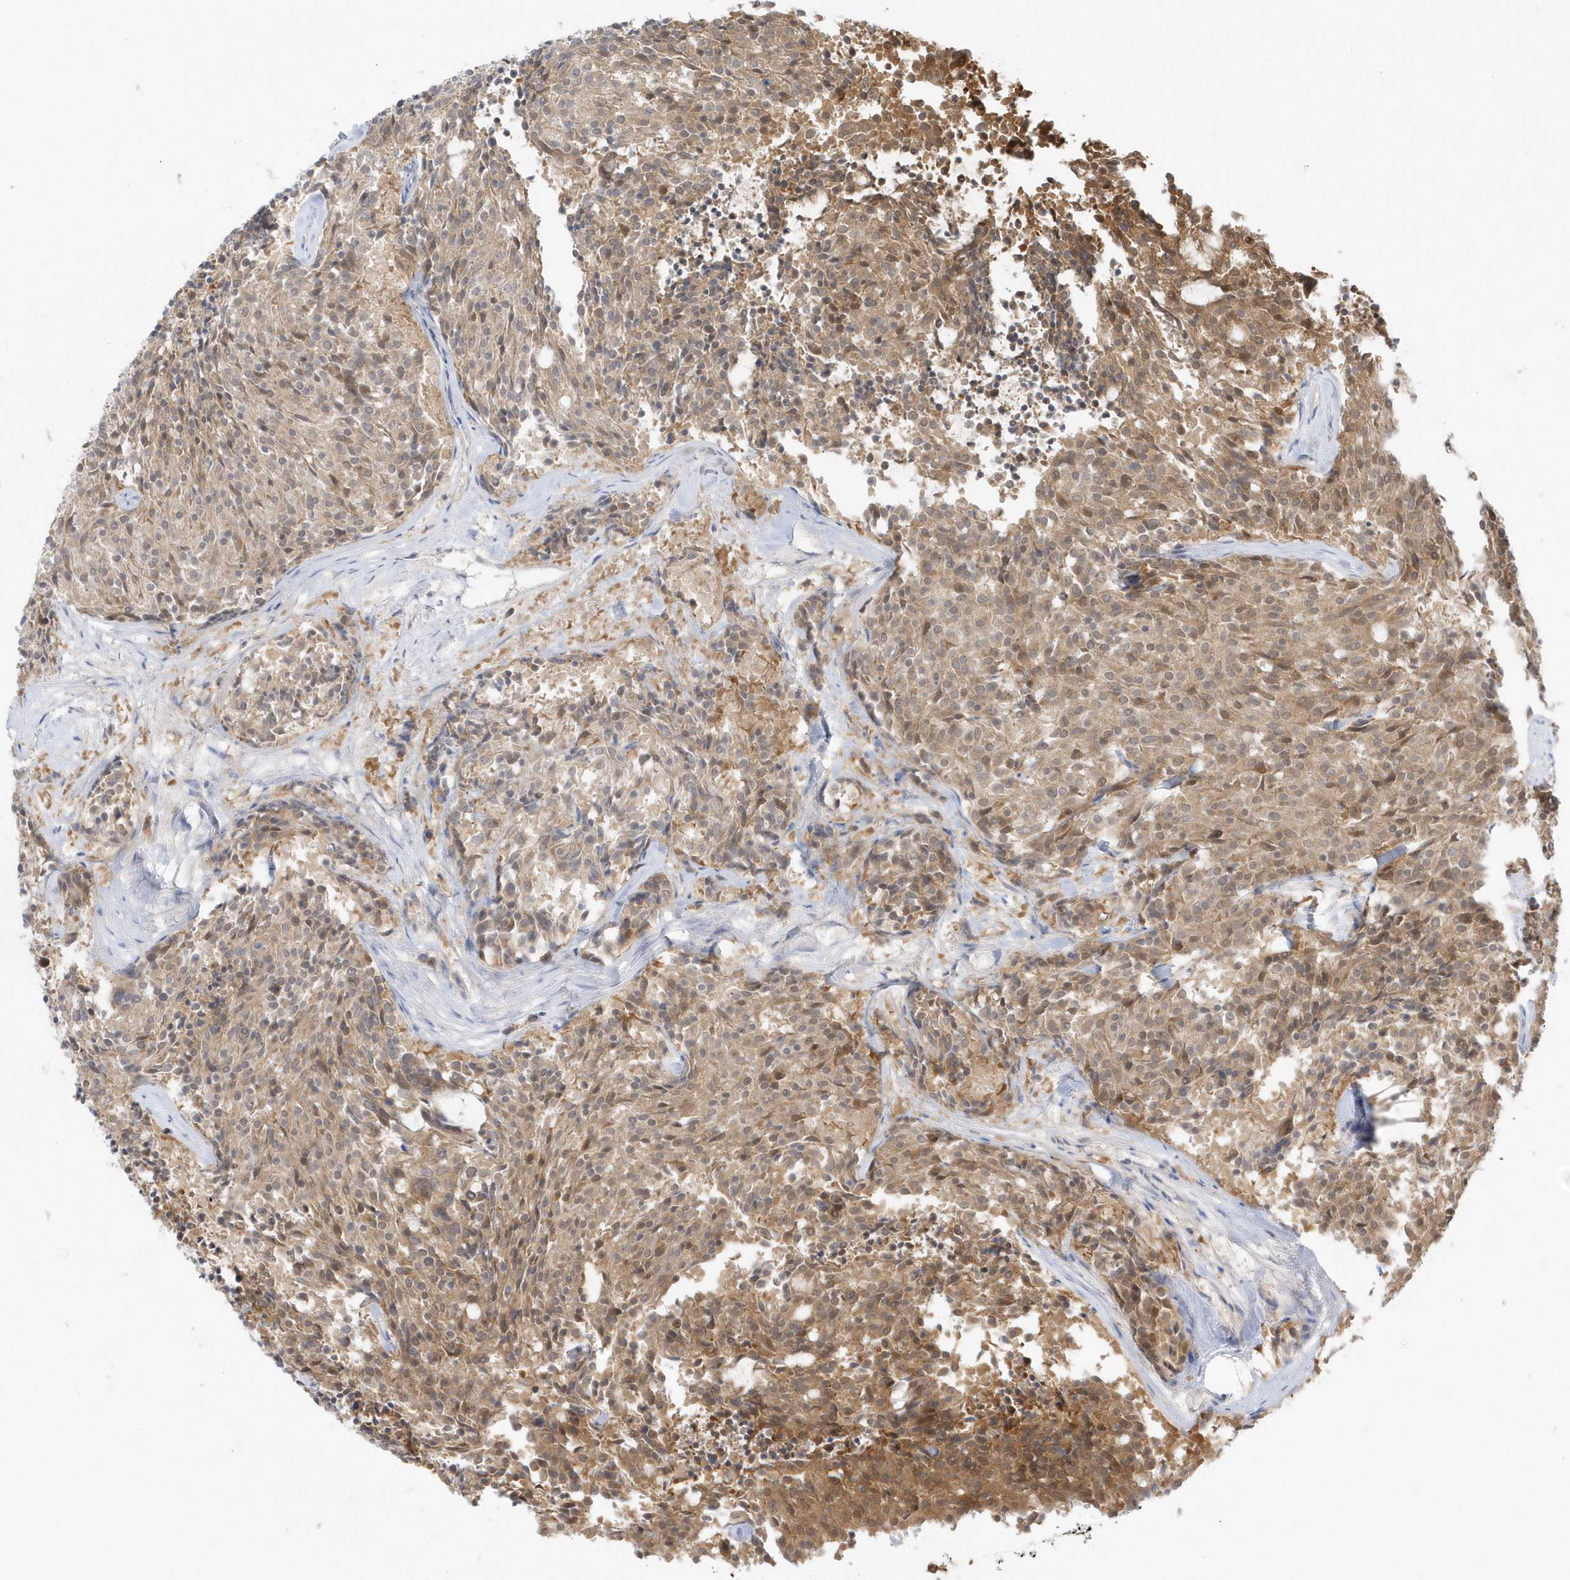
{"staining": {"intensity": "moderate", "quantity": ">75%", "location": "cytoplasmic/membranous"}, "tissue": "carcinoid", "cell_type": "Tumor cells", "image_type": "cancer", "snomed": [{"axis": "morphology", "description": "Carcinoid, malignant, NOS"}, {"axis": "topography", "description": "Pancreas"}], "caption": "Human malignant carcinoid stained for a protein (brown) demonstrates moderate cytoplasmic/membranous positive expression in about >75% of tumor cells.", "gene": "PCBD1", "patient": {"sex": "female", "age": 54}}